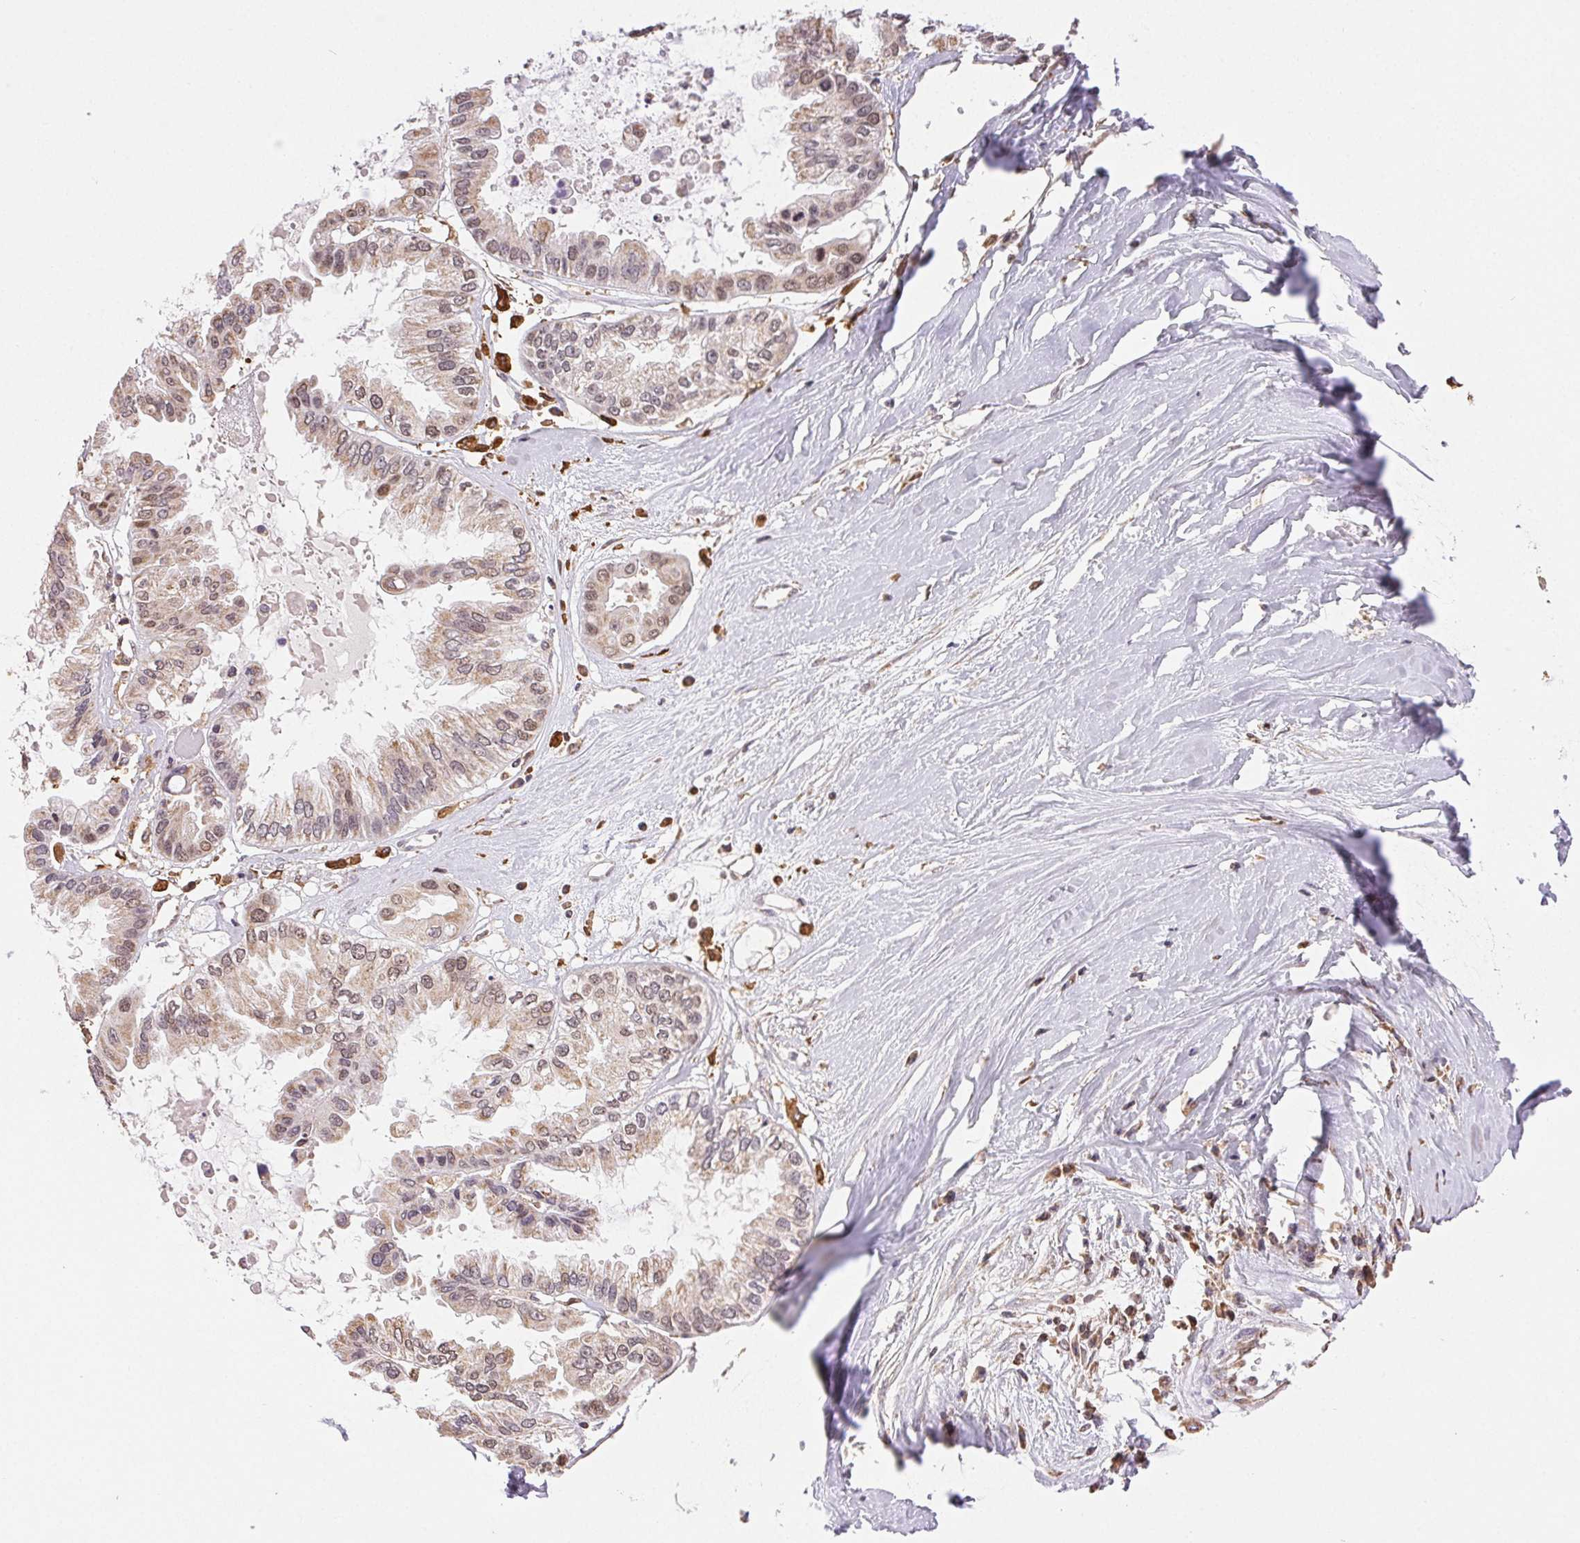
{"staining": {"intensity": "weak", "quantity": ">75%", "location": "cytoplasmic/membranous,nuclear"}, "tissue": "ovarian cancer", "cell_type": "Tumor cells", "image_type": "cancer", "snomed": [{"axis": "morphology", "description": "Cystadenocarcinoma, serous, NOS"}, {"axis": "topography", "description": "Ovary"}], "caption": "Weak cytoplasmic/membranous and nuclear expression for a protein is seen in approximately >75% of tumor cells of serous cystadenocarcinoma (ovarian) using immunohistochemistry.", "gene": "PIWIL4", "patient": {"sex": "female", "age": 56}}